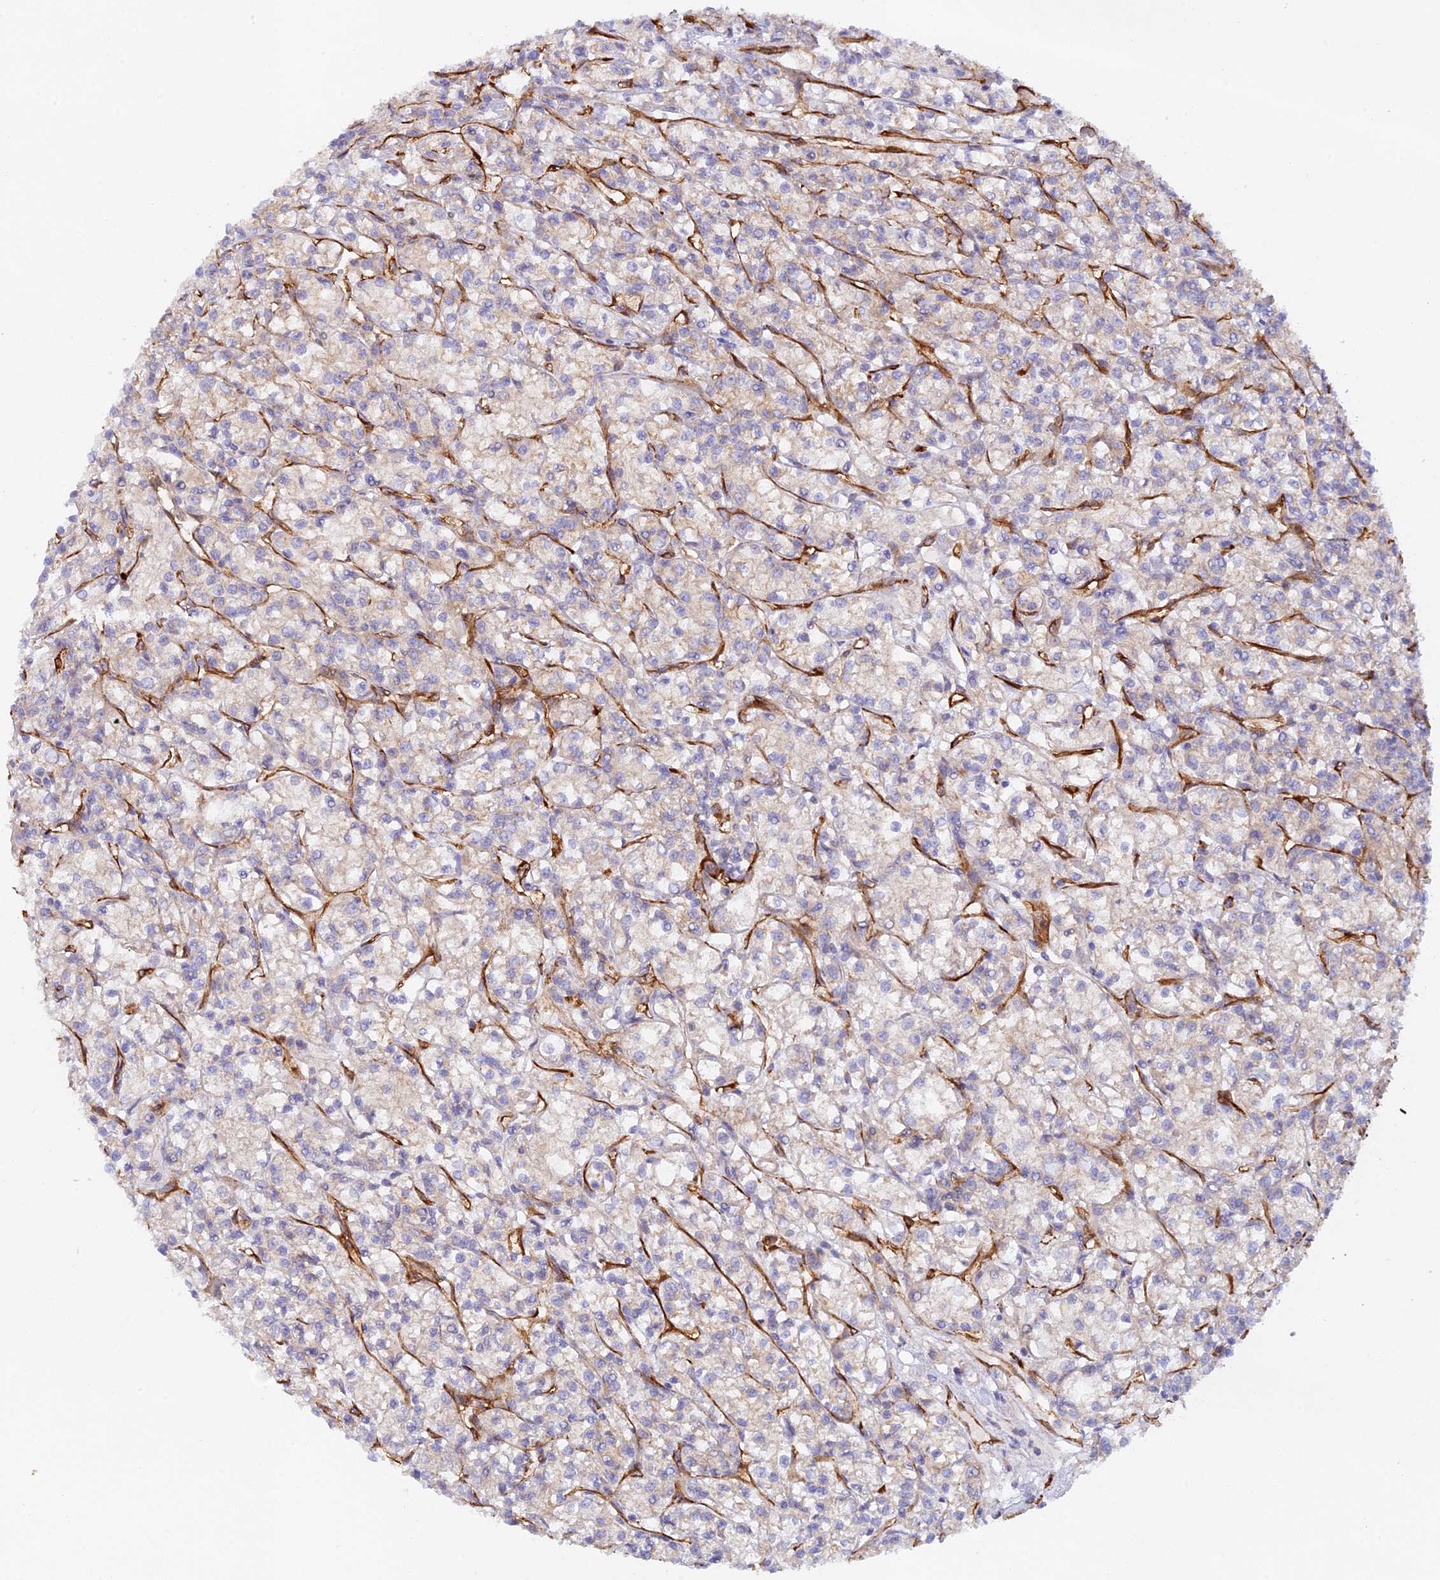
{"staining": {"intensity": "weak", "quantity": "25%-75%", "location": "cytoplasmic/membranous"}, "tissue": "renal cancer", "cell_type": "Tumor cells", "image_type": "cancer", "snomed": [{"axis": "morphology", "description": "Adenocarcinoma, NOS"}, {"axis": "topography", "description": "Kidney"}], "caption": "Protein expression analysis of renal cancer (adenocarcinoma) reveals weak cytoplasmic/membranous expression in approximately 25%-75% of tumor cells.", "gene": "MYO9A", "patient": {"sex": "female", "age": 59}}